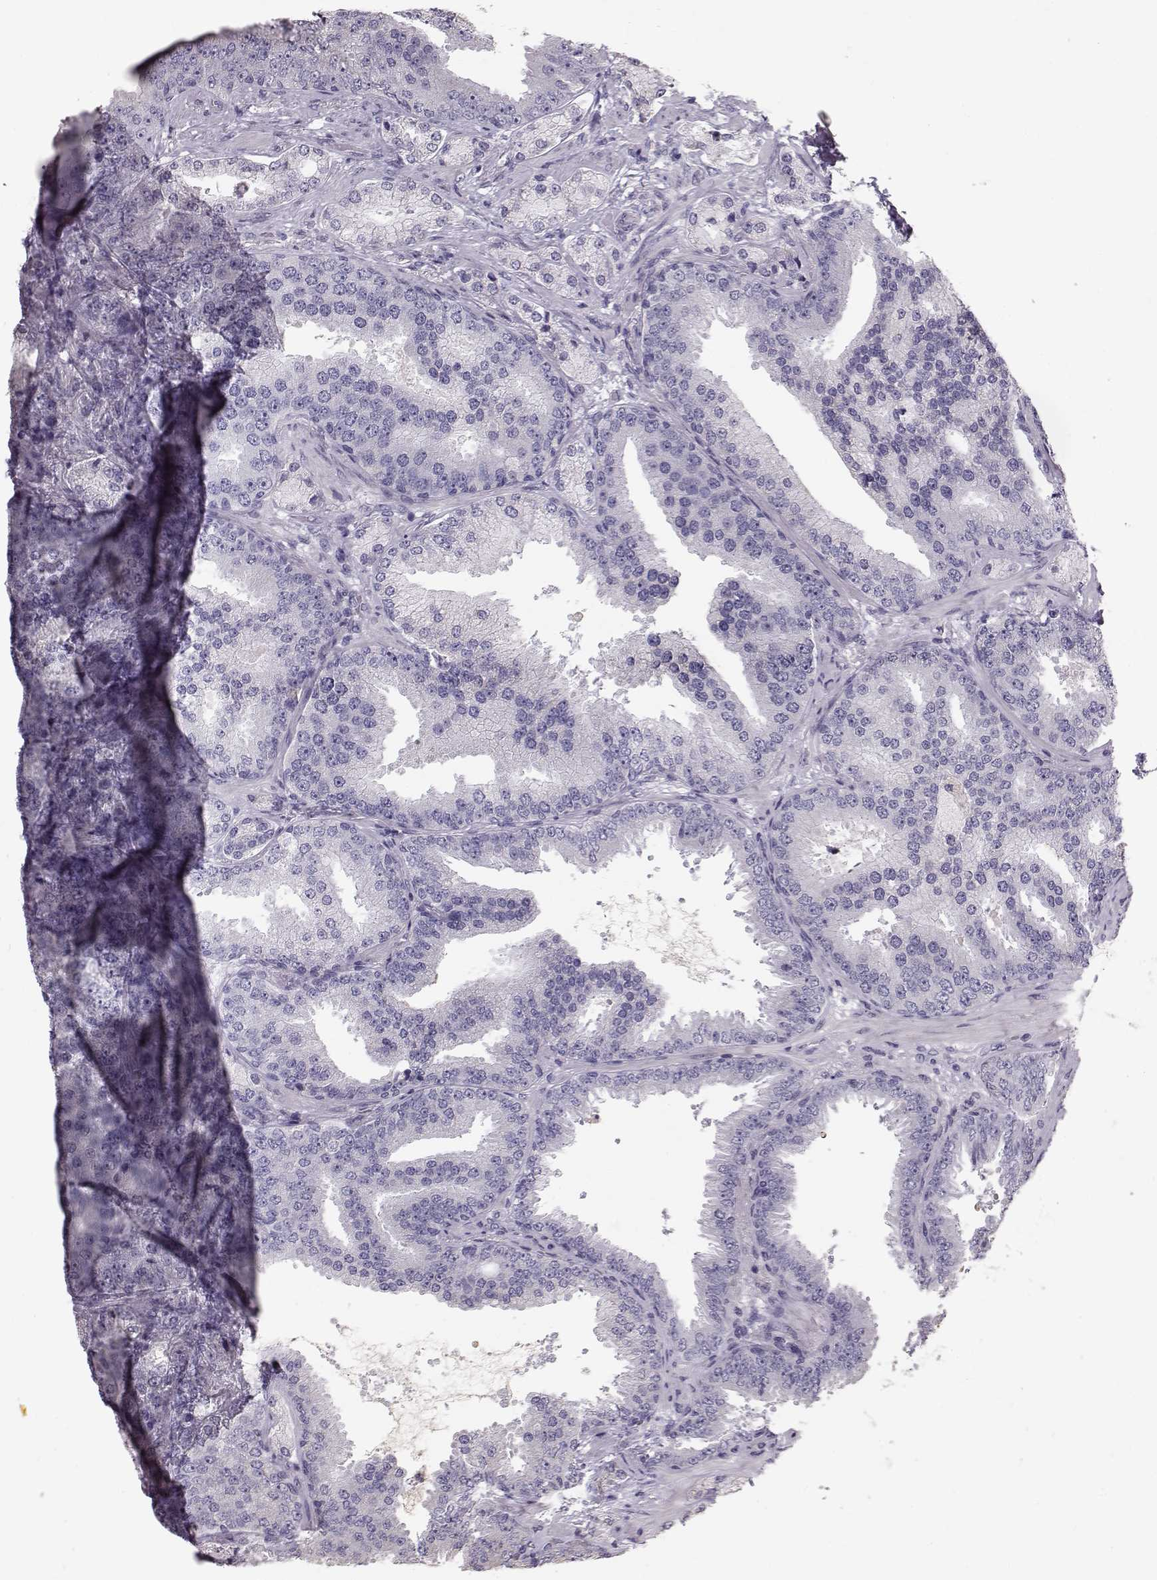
{"staining": {"intensity": "negative", "quantity": "none", "location": "none"}, "tissue": "prostate cancer", "cell_type": "Tumor cells", "image_type": "cancer", "snomed": [{"axis": "morphology", "description": "Adenocarcinoma, Low grade"}, {"axis": "topography", "description": "Prostate"}], "caption": "Immunohistochemical staining of human prostate cancer displays no significant expression in tumor cells.", "gene": "POU1F1", "patient": {"sex": "male", "age": 68}}